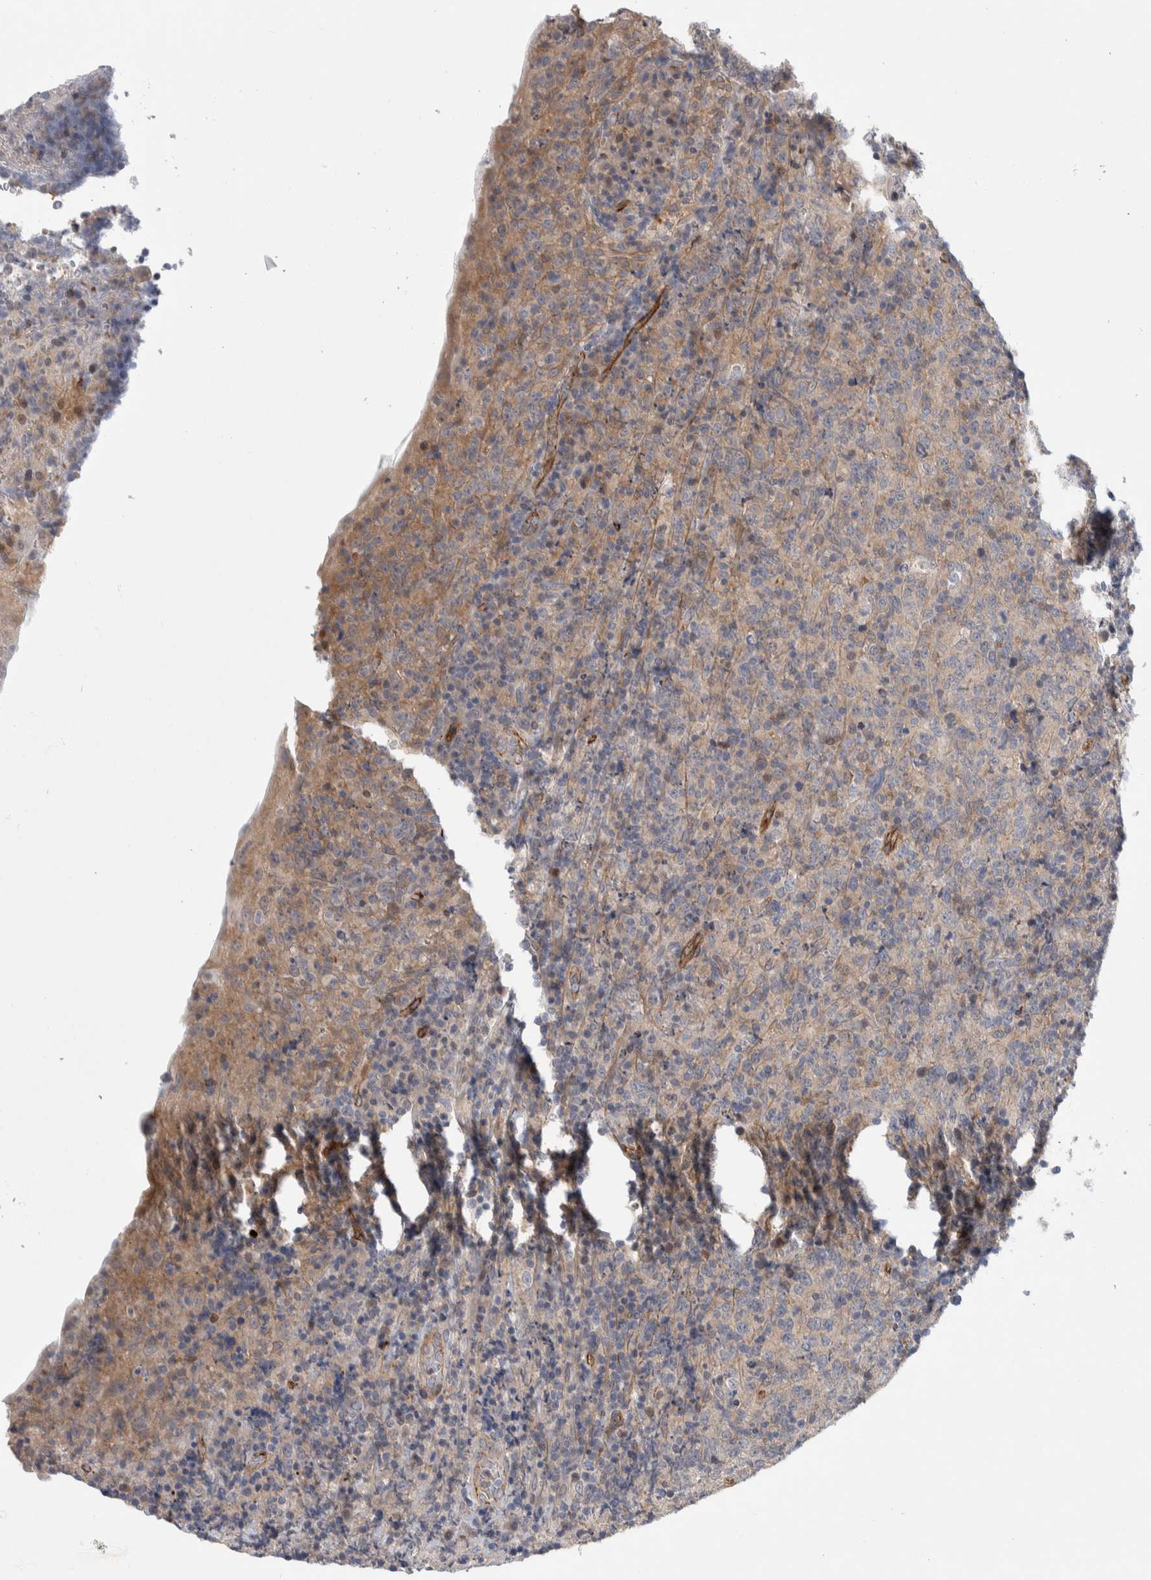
{"staining": {"intensity": "weak", "quantity": "<25%", "location": "cytoplasmic/membranous"}, "tissue": "lymphoma", "cell_type": "Tumor cells", "image_type": "cancer", "snomed": [{"axis": "morphology", "description": "Malignant lymphoma, non-Hodgkin's type, High grade"}, {"axis": "topography", "description": "Tonsil"}], "caption": "Immunohistochemistry micrograph of neoplastic tissue: human malignant lymphoma, non-Hodgkin's type (high-grade) stained with DAB shows no significant protein positivity in tumor cells.", "gene": "ZNF862", "patient": {"sex": "female", "age": 36}}